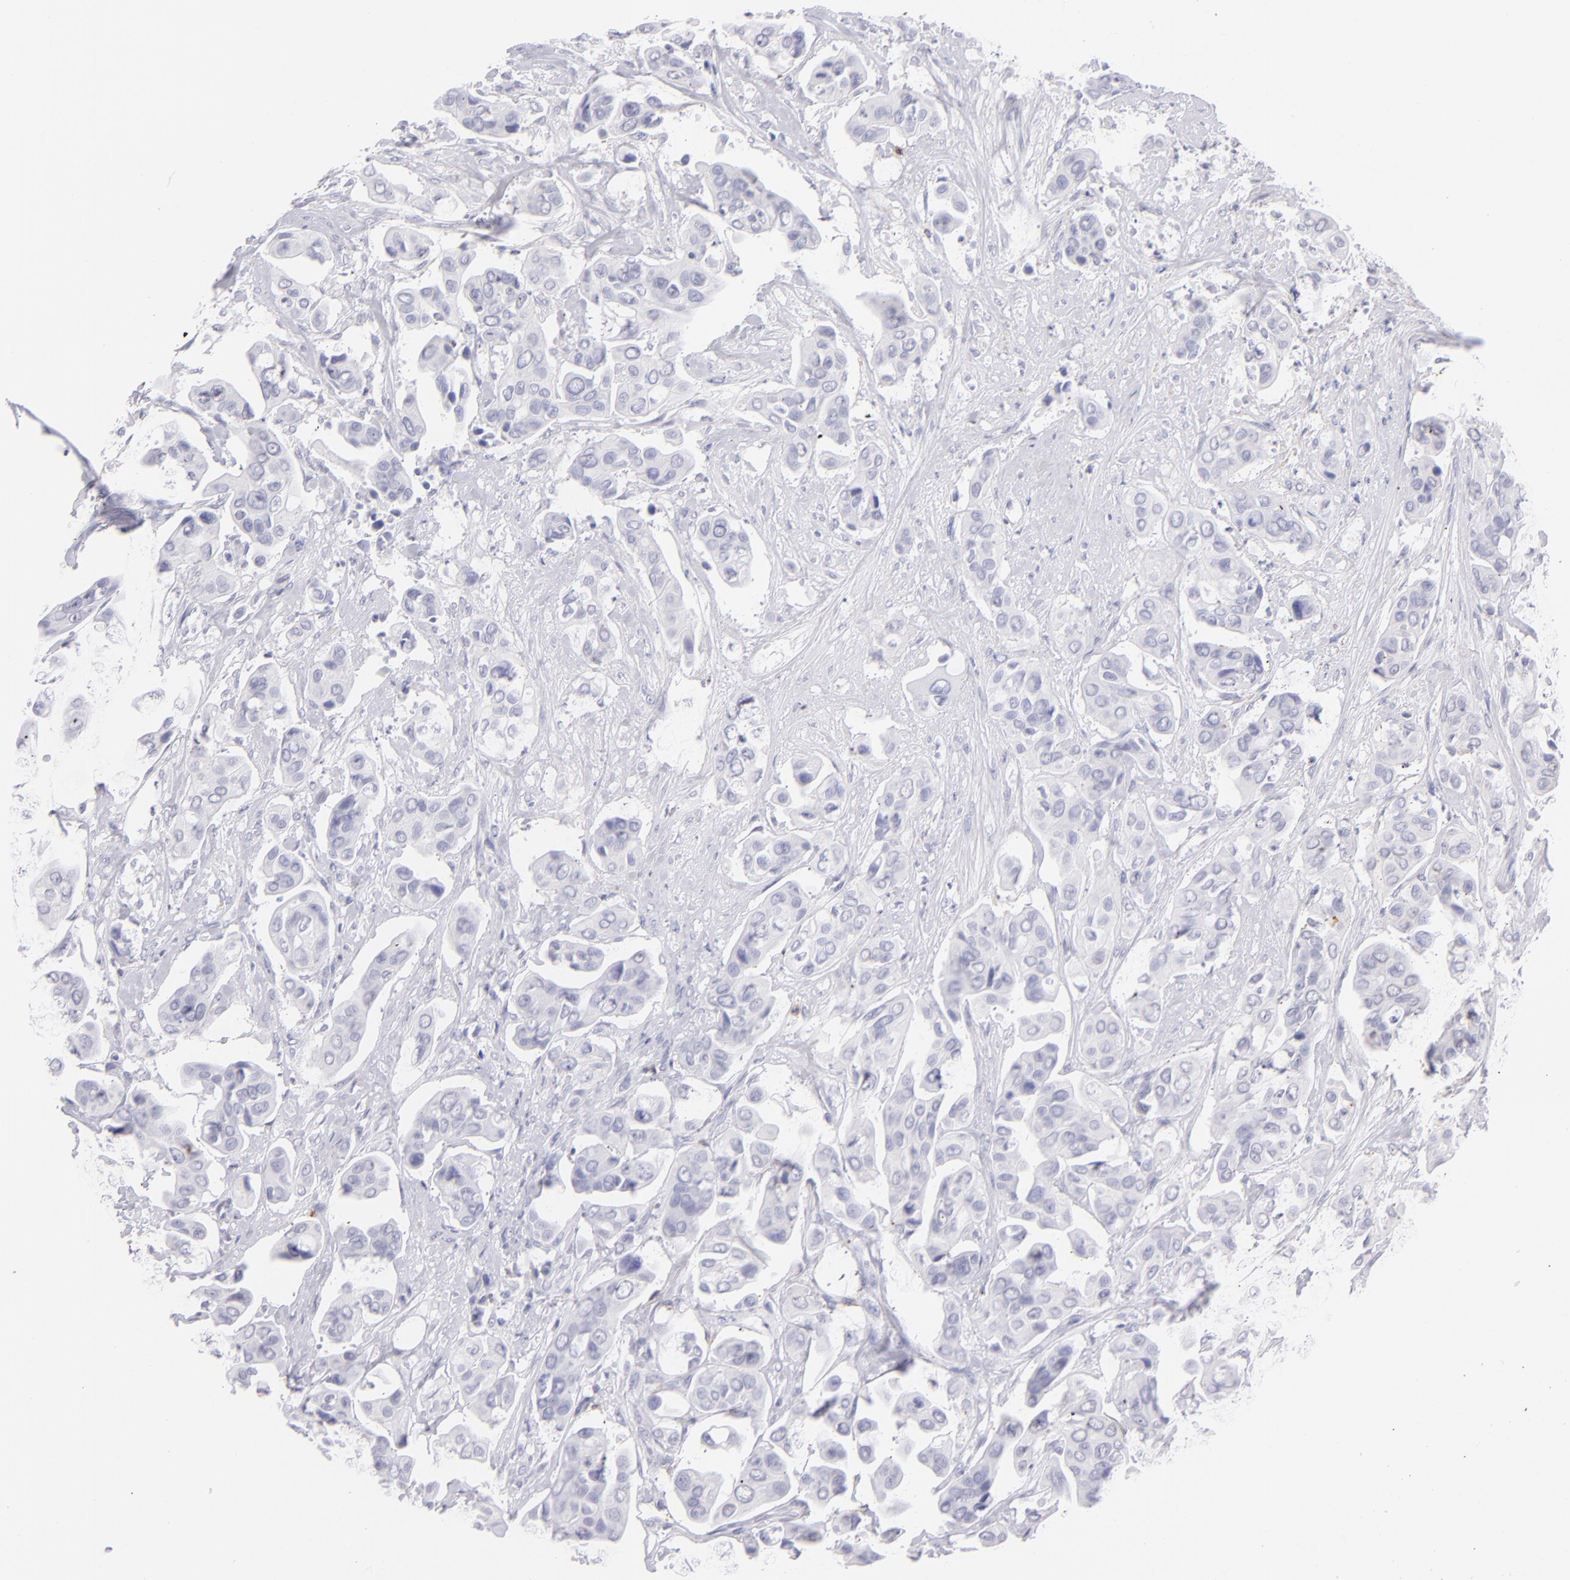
{"staining": {"intensity": "negative", "quantity": "none", "location": "none"}, "tissue": "urothelial cancer", "cell_type": "Tumor cells", "image_type": "cancer", "snomed": [{"axis": "morphology", "description": "Adenocarcinoma, NOS"}, {"axis": "topography", "description": "Urinary bladder"}], "caption": "This is an IHC photomicrograph of adenocarcinoma. There is no staining in tumor cells.", "gene": "CD69", "patient": {"sex": "male", "age": 61}}